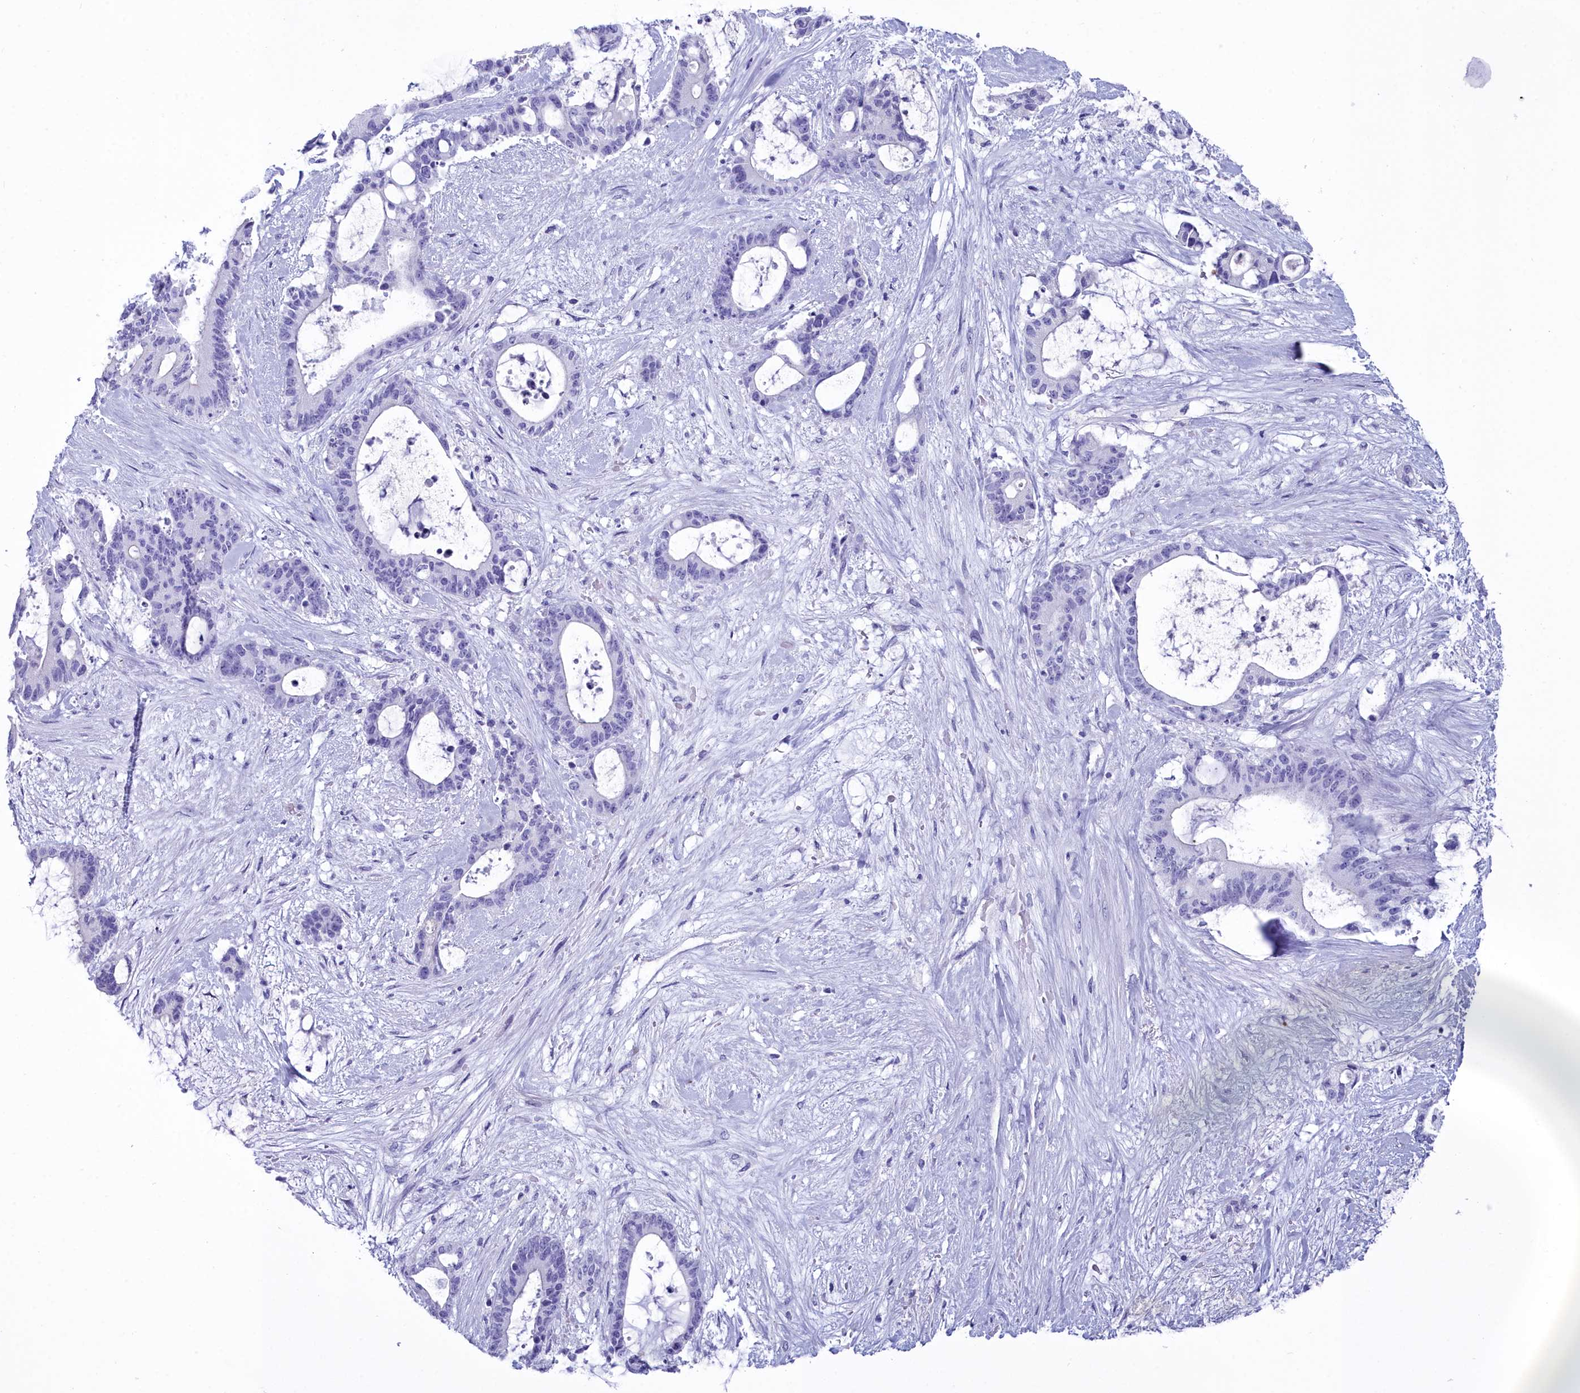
{"staining": {"intensity": "negative", "quantity": "none", "location": "none"}, "tissue": "liver cancer", "cell_type": "Tumor cells", "image_type": "cancer", "snomed": [{"axis": "morphology", "description": "Normal tissue, NOS"}, {"axis": "morphology", "description": "Cholangiocarcinoma"}, {"axis": "topography", "description": "Liver"}, {"axis": "topography", "description": "Peripheral nerve tissue"}], "caption": "Tumor cells show no significant protein positivity in liver cancer.", "gene": "MAP6", "patient": {"sex": "female", "age": 73}}